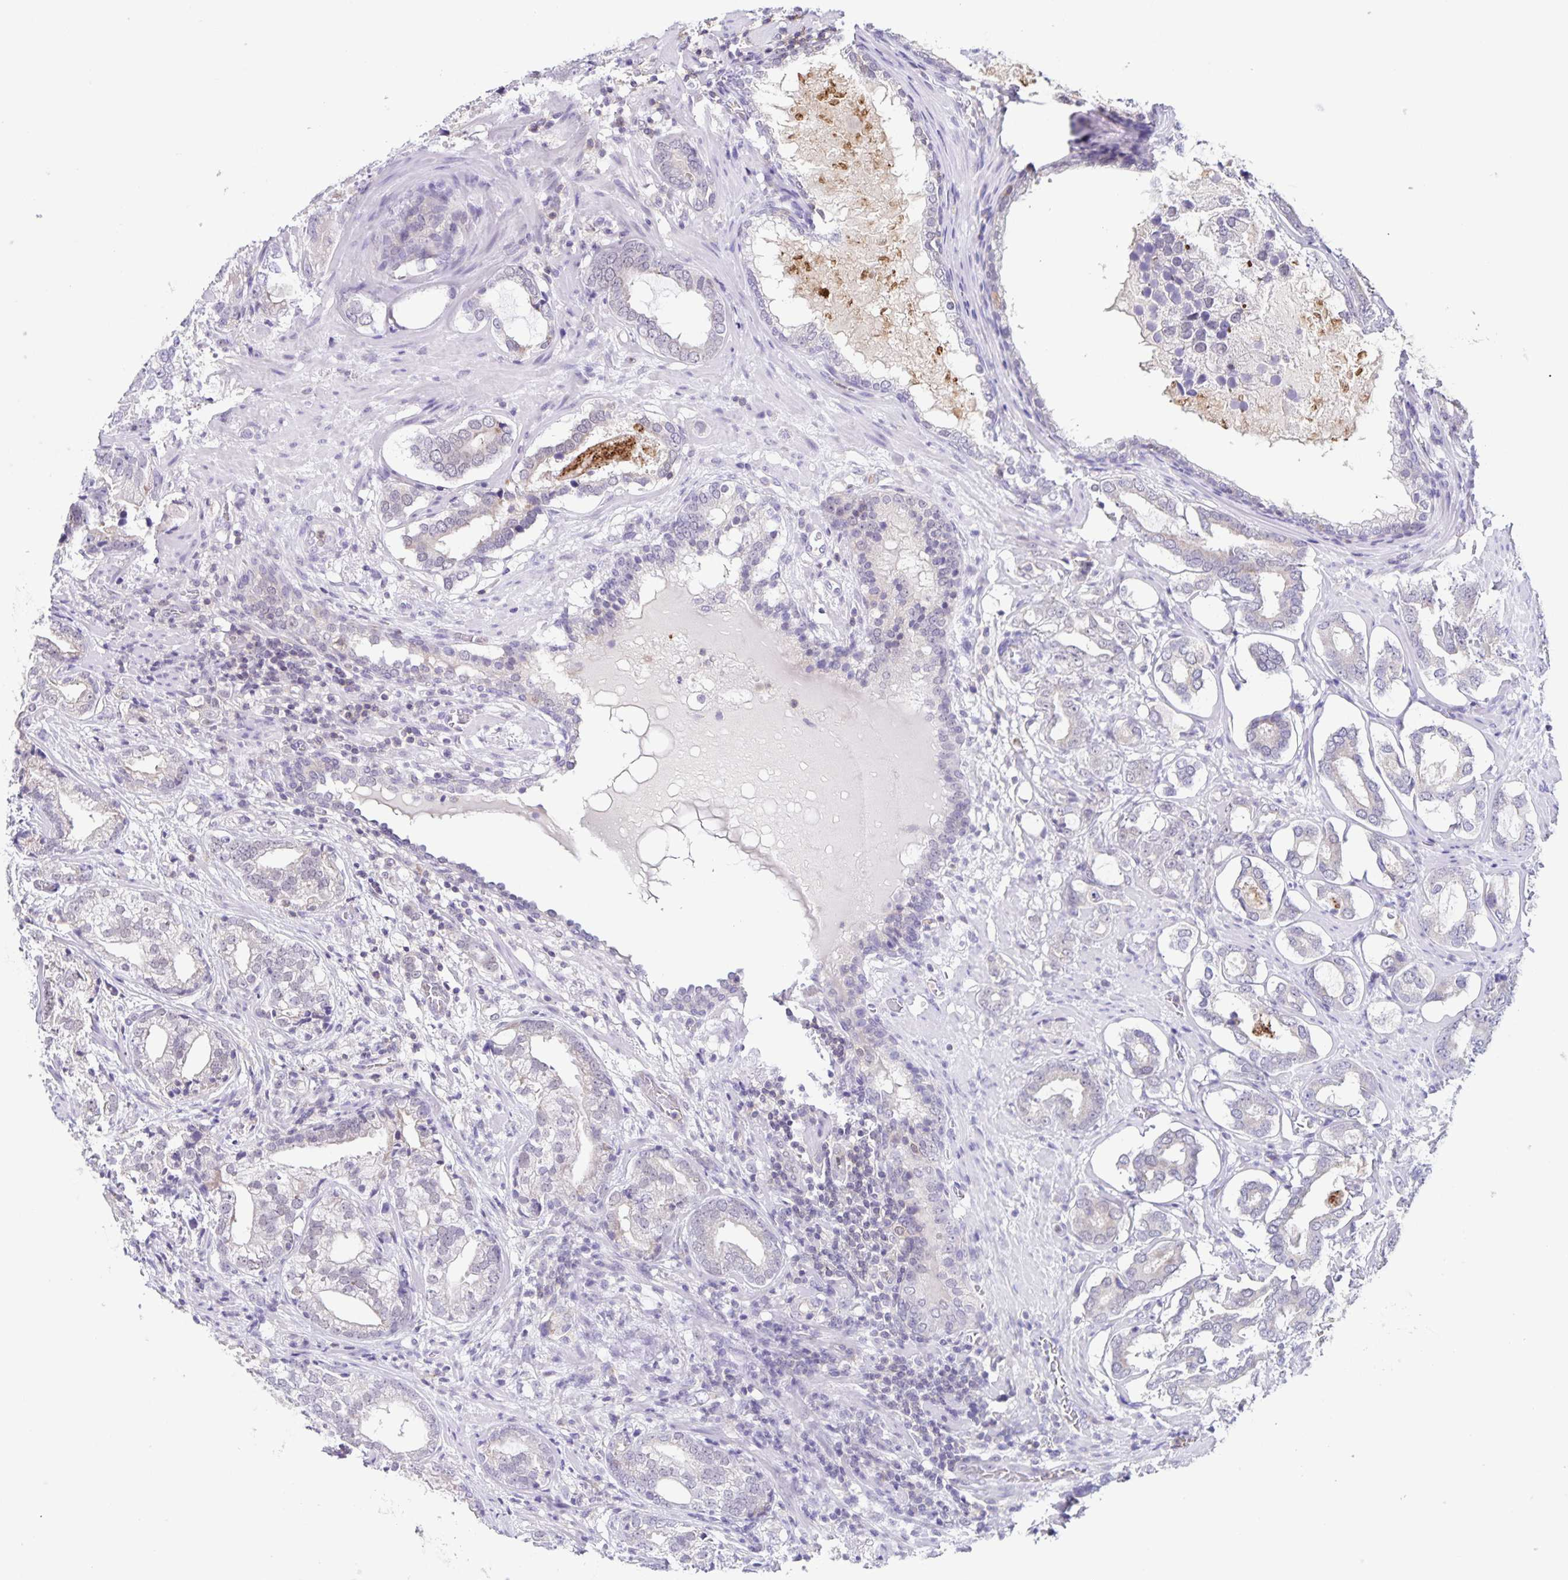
{"staining": {"intensity": "negative", "quantity": "none", "location": "none"}, "tissue": "prostate cancer", "cell_type": "Tumor cells", "image_type": "cancer", "snomed": [{"axis": "morphology", "description": "Adenocarcinoma, High grade"}, {"axis": "topography", "description": "Prostate"}], "caption": "The image reveals no significant expression in tumor cells of prostate cancer.", "gene": "STPG4", "patient": {"sex": "male", "age": 75}}